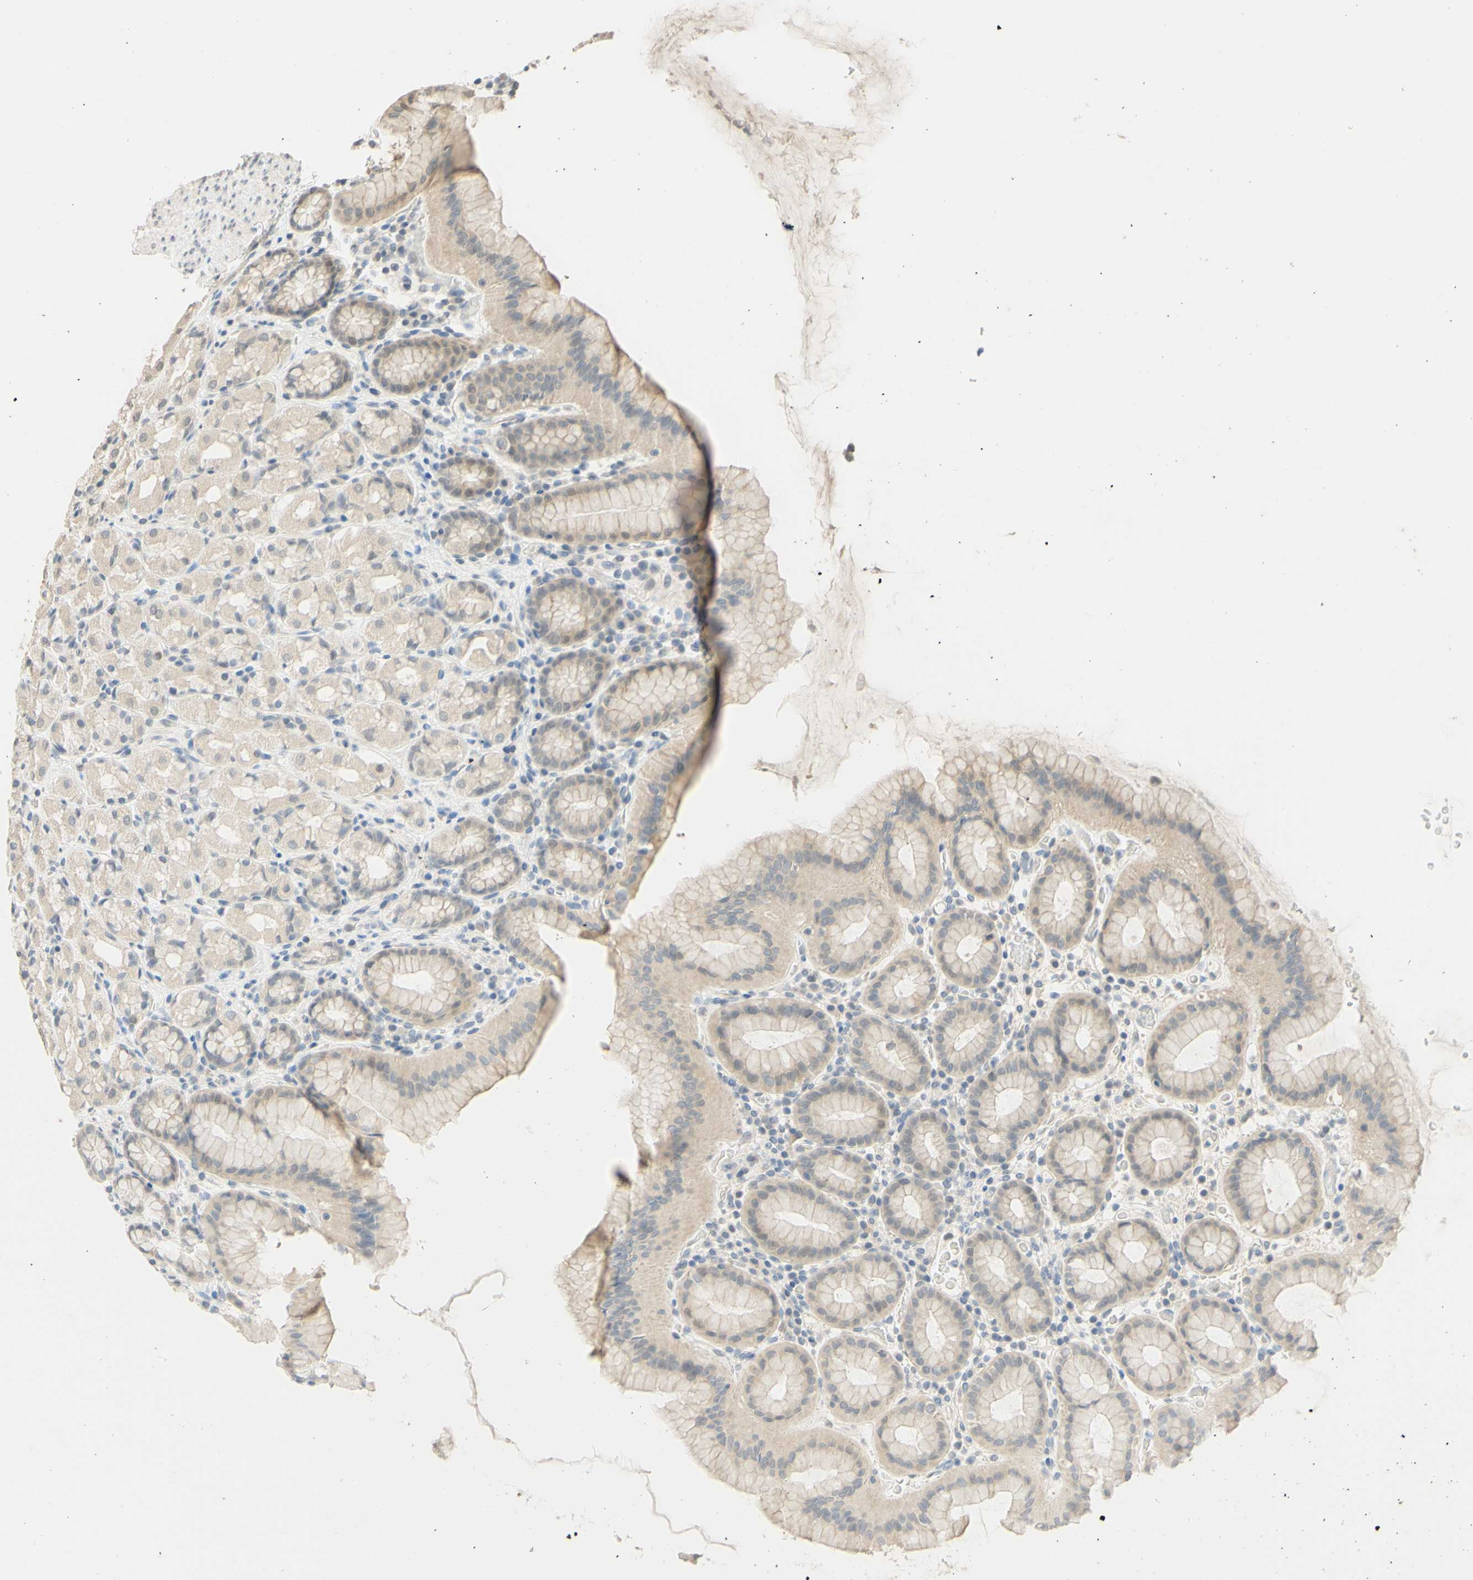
{"staining": {"intensity": "weak", "quantity": ">75%", "location": "cytoplasmic/membranous"}, "tissue": "stomach", "cell_type": "Glandular cells", "image_type": "normal", "snomed": [{"axis": "morphology", "description": "Normal tissue, NOS"}, {"axis": "topography", "description": "Stomach, upper"}], "caption": "Immunohistochemical staining of normal stomach demonstrates low levels of weak cytoplasmic/membranous staining in approximately >75% of glandular cells. Immunohistochemistry (ihc) stains the protein of interest in brown and the nuclei are stained blue.", "gene": "MAG", "patient": {"sex": "male", "age": 68}}